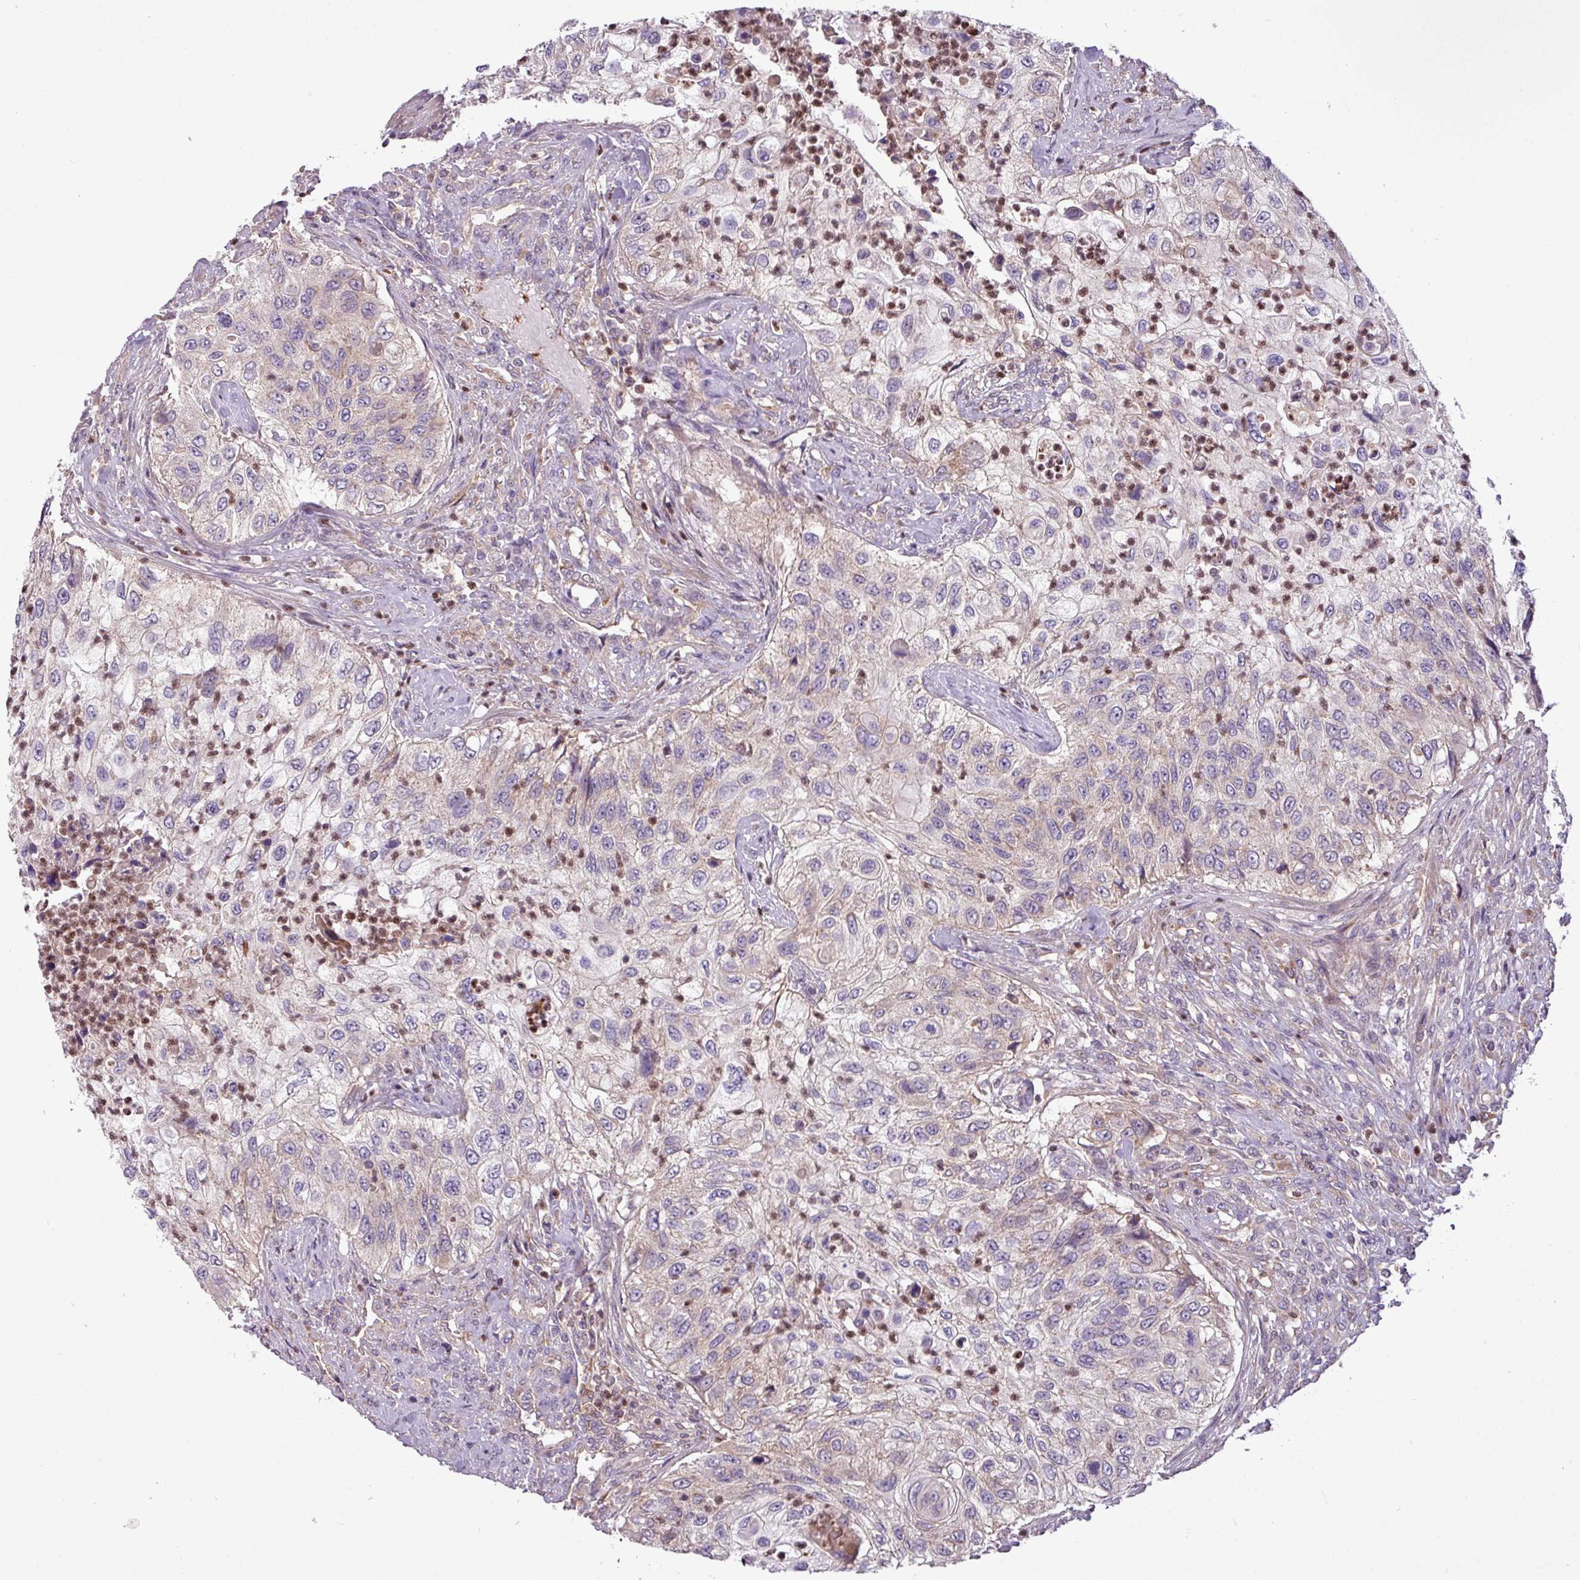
{"staining": {"intensity": "weak", "quantity": "<25%", "location": "cytoplasmic/membranous"}, "tissue": "urothelial cancer", "cell_type": "Tumor cells", "image_type": "cancer", "snomed": [{"axis": "morphology", "description": "Urothelial carcinoma, High grade"}, {"axis": "topography", "description": "Urinary bladder"}], "caption": "This histopathology image is of urothelial cancer stained with IHC to label a protein in brown with the nuclei are counter-stained blue. There is no expression in tumor cells. (Brightfield microscopy of DAB (3,3'-diaminobenzidine) immunohistochemistry (IHC) at high magnification).", "gene": "PAPLN", "patient": {"sex": "female", "age": 60}}